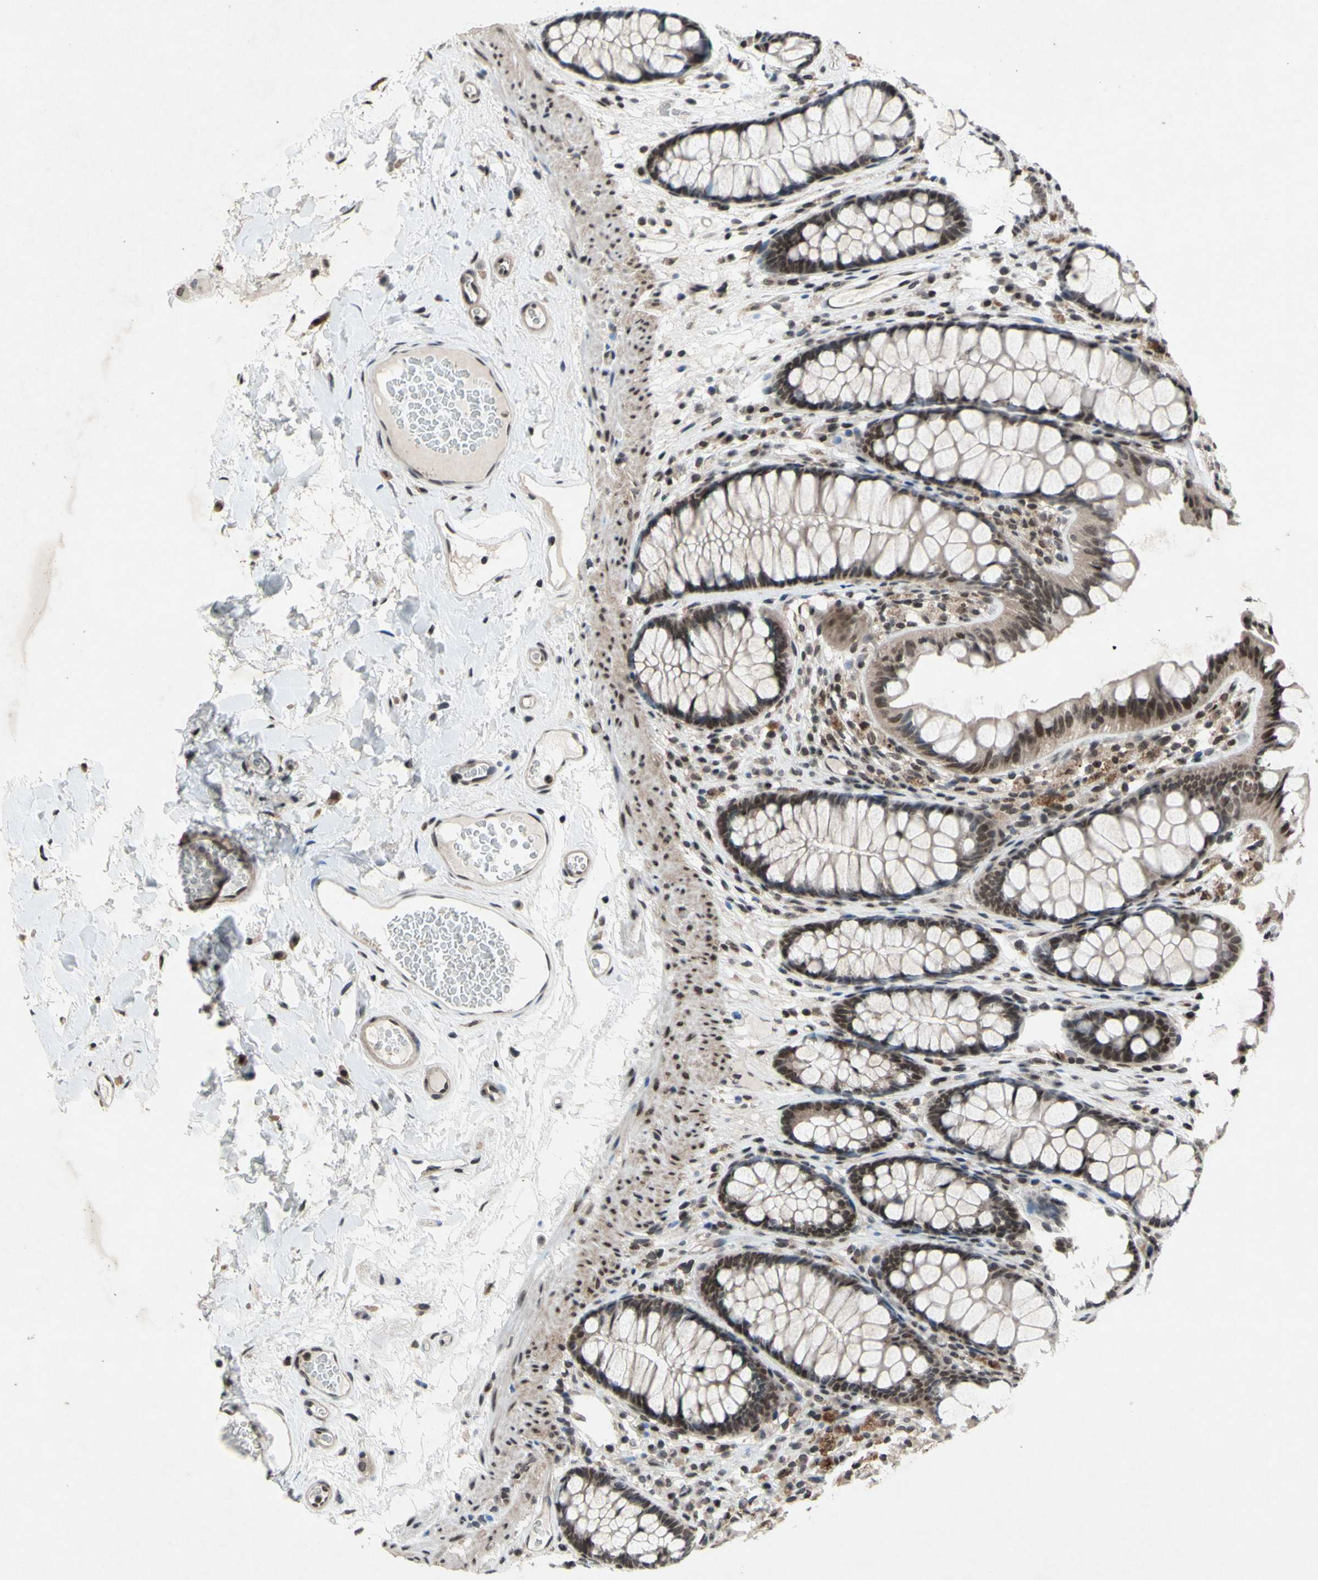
{"staining": {"intensity": "moderate", "quantity": "25%-75%", "location": "cytoplasmic/membranous"}, "tissue": "colon", "cell_type": "Endothelial cells", "image_type": "normal", "snomed": [{"axis": "morphology", "description": "Normal tissue, NOS"}, {"axis": "topography", "description": "Colon"}], "caption": "Protein staining of benign colon reveals moderate cytoplasmic/membranous expression in about 25%-75% of endothelial cells. The staining is performed using DAB brown chromogen to label protein expression. The nuclei are counter-stained blue using hematoxylin.", "gene": "XPO1", "patient": {"sex": "female", "age": 55}}